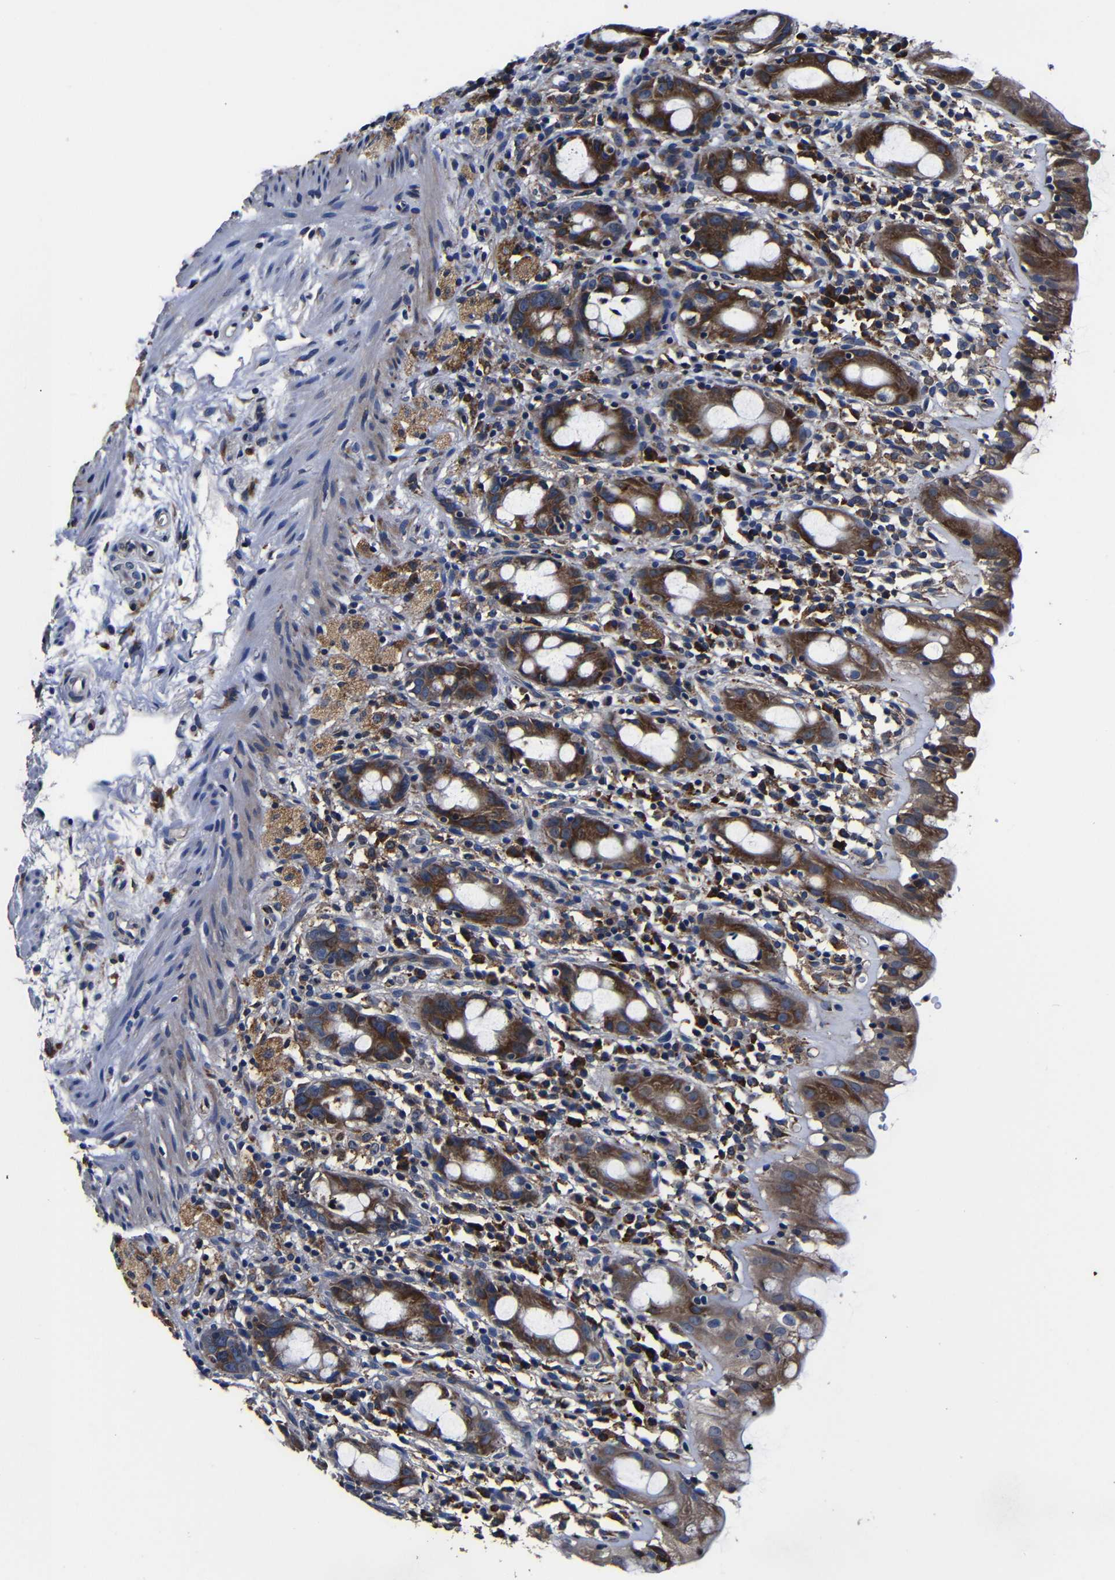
{"staining": {"intensity": "strong", "quantity": ">75%", "location": "cytoplasmic/membranous"}, "tissue": "rectum", "cell_type": "Glandular cells", "image_type": "normal", "snomed": [{"axis": "morphology", "description": "Normal tissue, NOS"}, {"axis": "topography", "description": "Rectum"}], "caption": "Immunohistochemistry histopathology image of unremarkable human rectum stained for a protein (brown), which demonstrates high levels of strong cytoplasmic/membranous positivity in approximately >75% of glandular cells.", "gene": "SCN9A", "patient": {"sex": "male", "age": 44}}